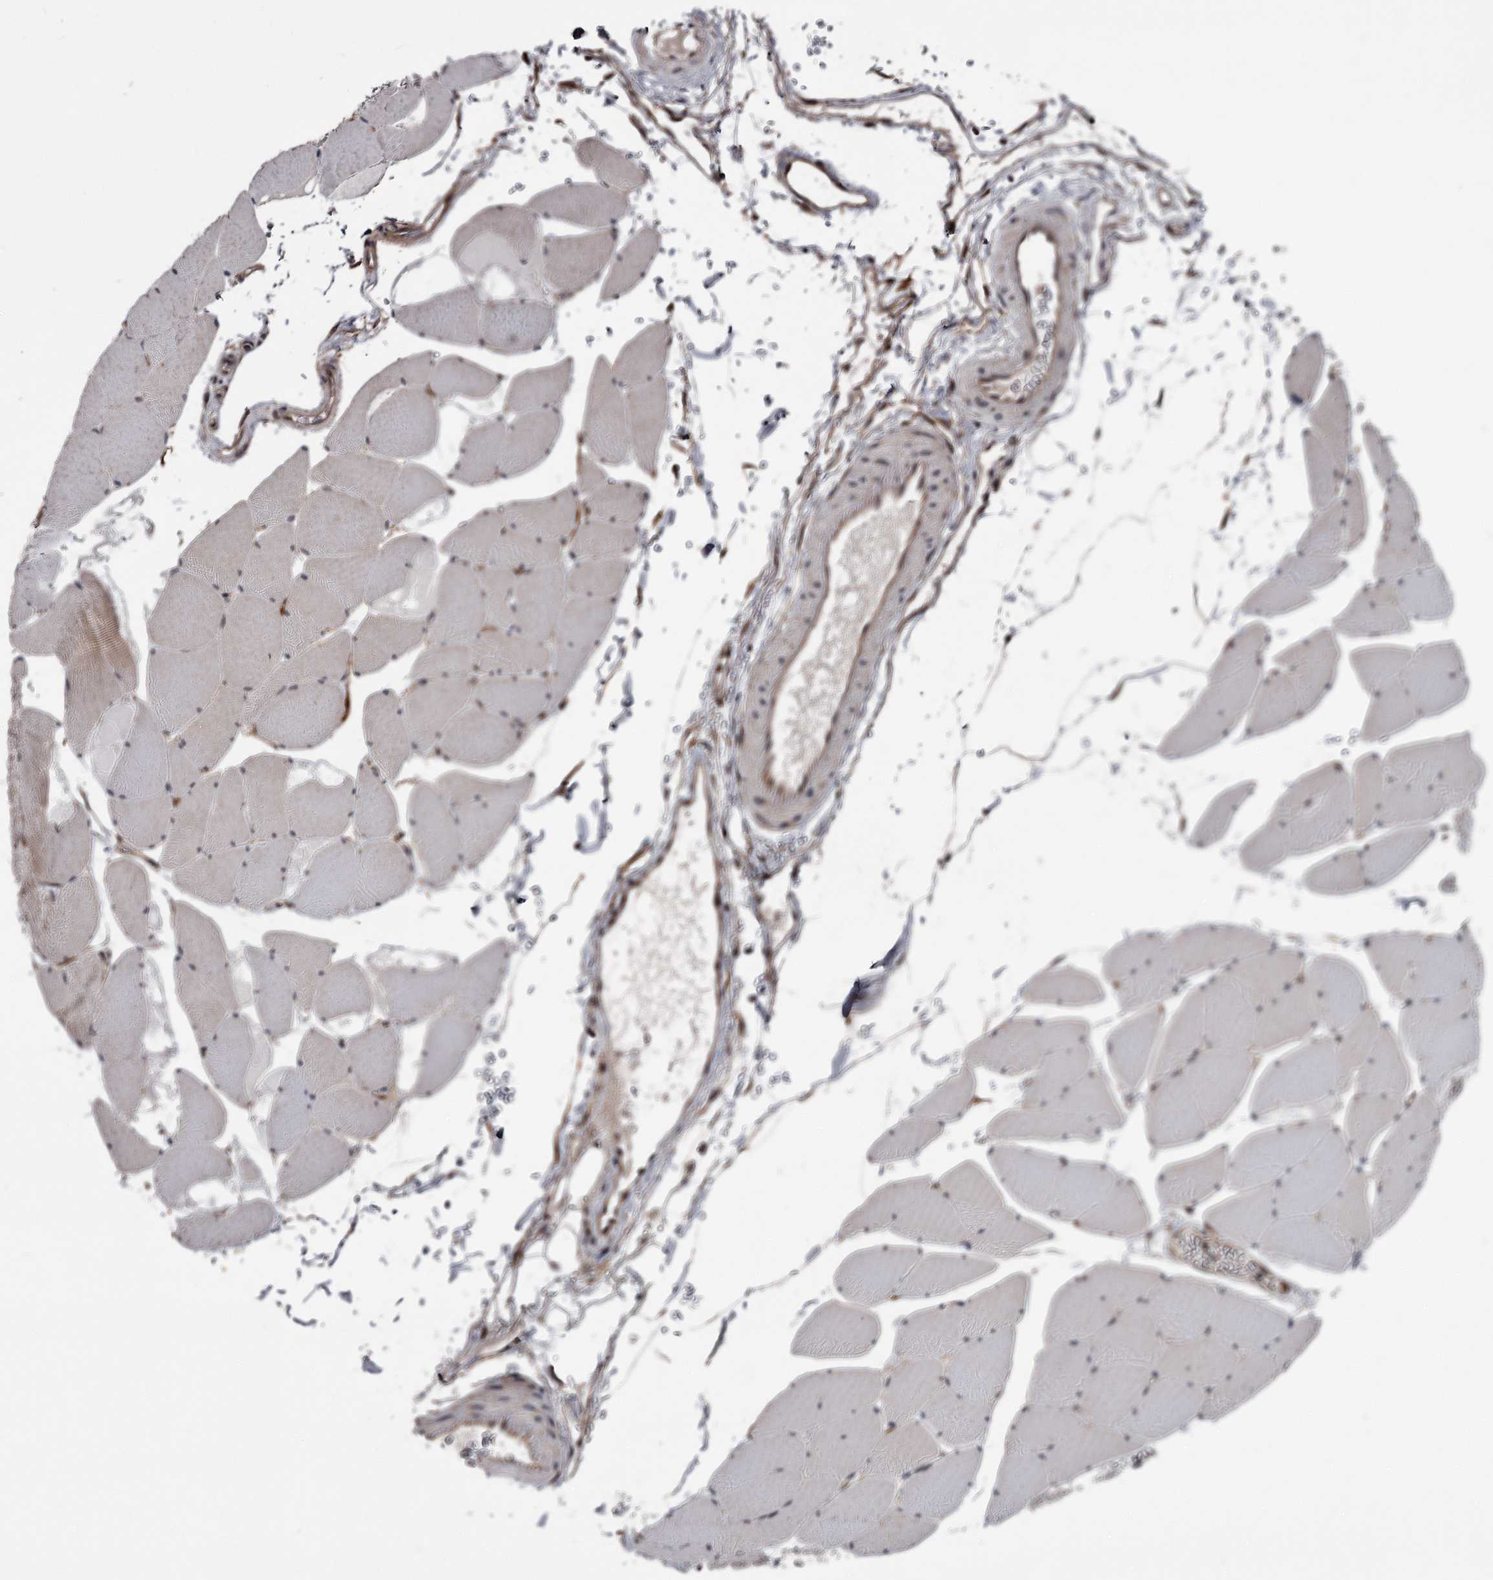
{"staining": {"intensity": "weak", "quantity": "<25%", "location": "cytoplasmic/membranous"}, "tissue": "skeletal muscle", "cell_type": "Myocytes", "image_type": "normal", "snomed": [{"axis": "morphology", "description": "Normal tissue, NOS"}, {"axis": "topography", "description": "Skeletal muscle"}, {"axis": "topography", "description": "Head-Neck"}], "caption": "Myocytes show no significant protein expression in normal skeletal muscle. The staining is performed using DAB (3,3'-diaminobenzidine) brown chromogen with nuclei counter-stained in using hematoxylin.", "gene": "CDC42EP2", "patient": {"sex": "male", "age": 66}}